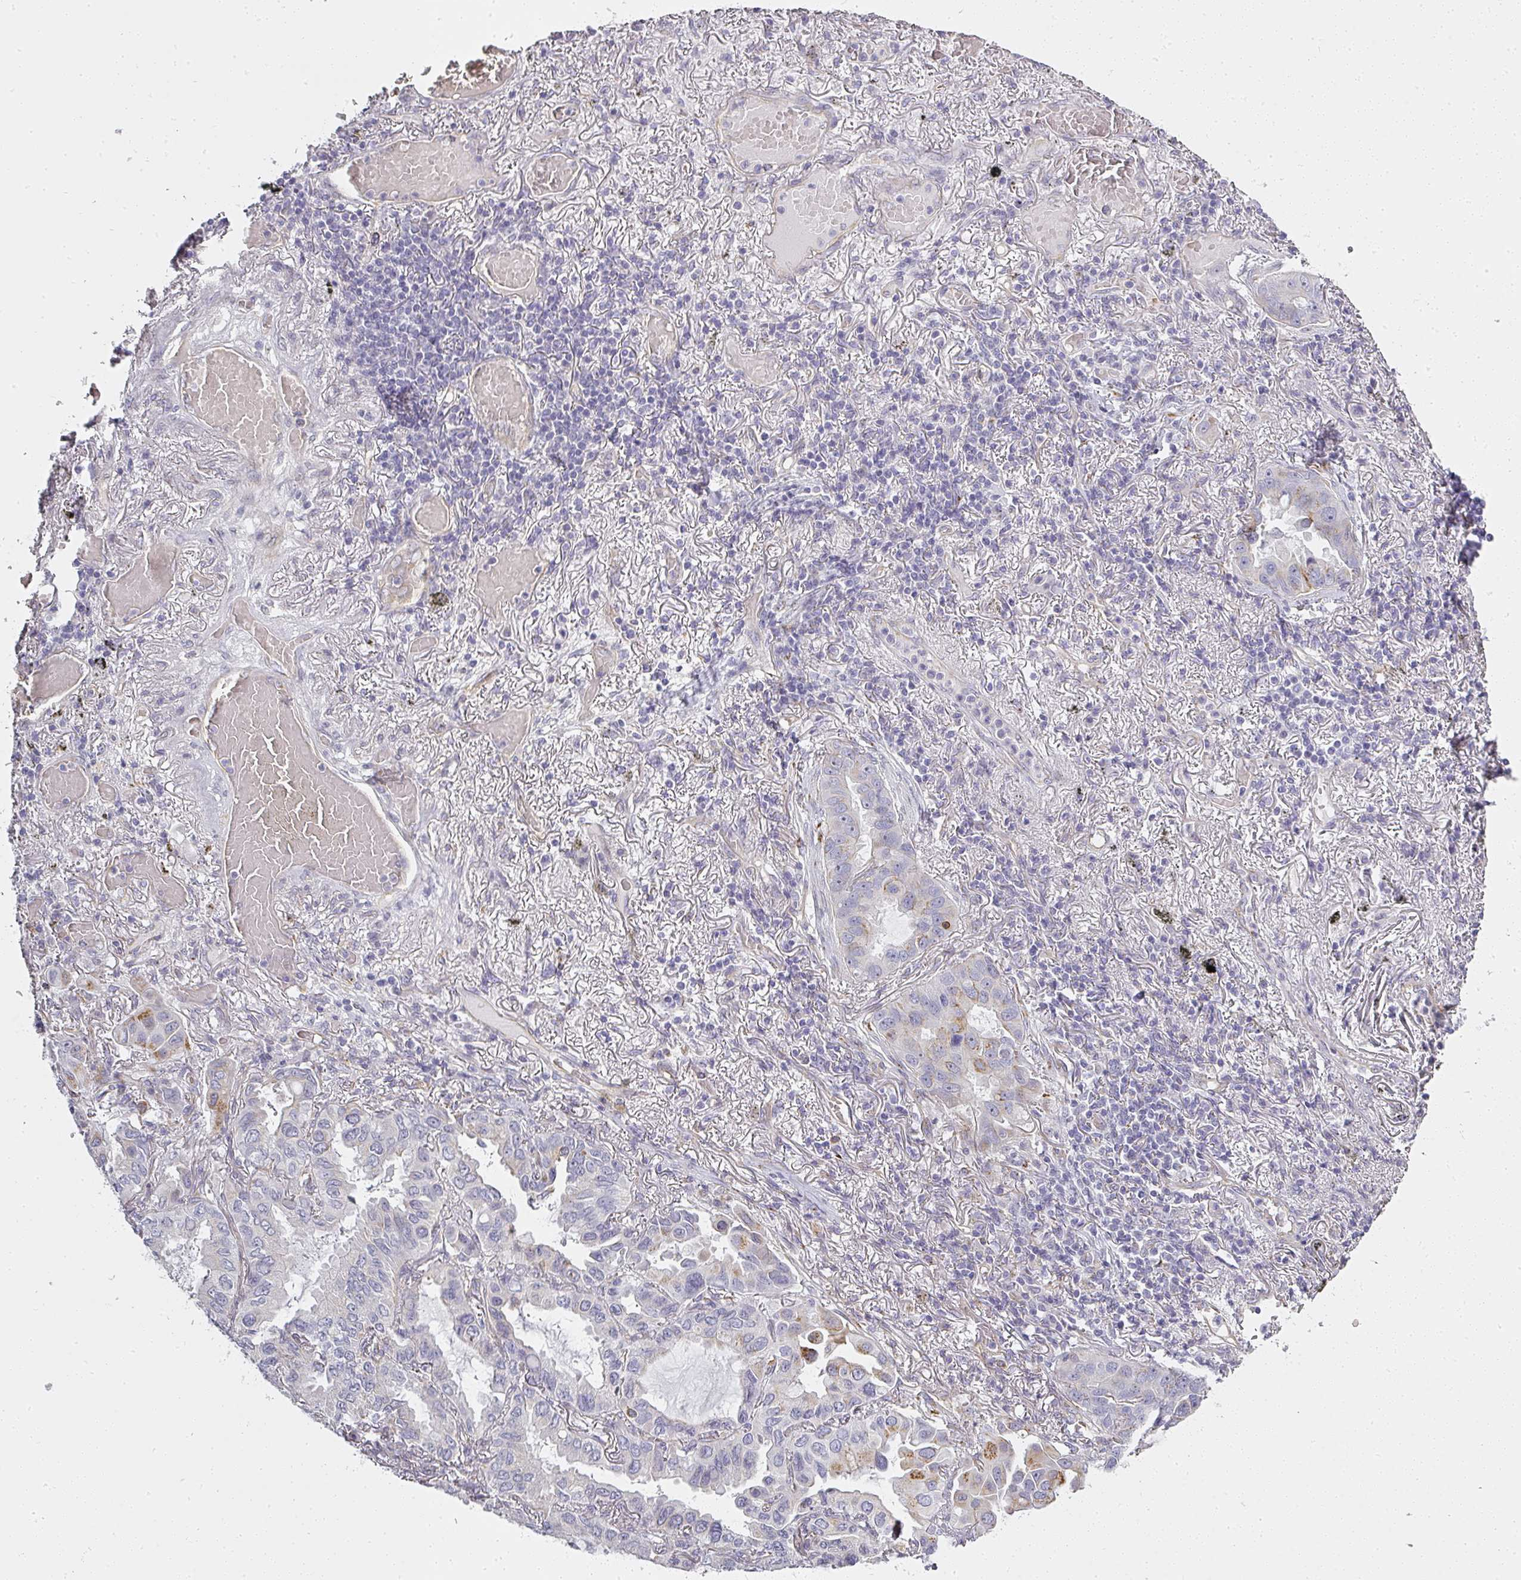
{"staining": {"intensity": "moderate", "quantity": "<25%", "location": "cytoplasmic/membranous"}, "tissue": "lung cancer", "cell_type": "Tumor cells", "image_type": "cancer", "snomed": [{"axis": "morphology", "description": "Adenocarcinoma, NOS"}, {"axis": "topography", "description": "Lung"}], "caption": "Protein staining of lung adenocarcinoma tissue displays moderate cytoplasmic/membranous expression in about <25% of tumor cells.", "gene": "ATP8B2", "patient": {"sex": "male", "age": 64}}